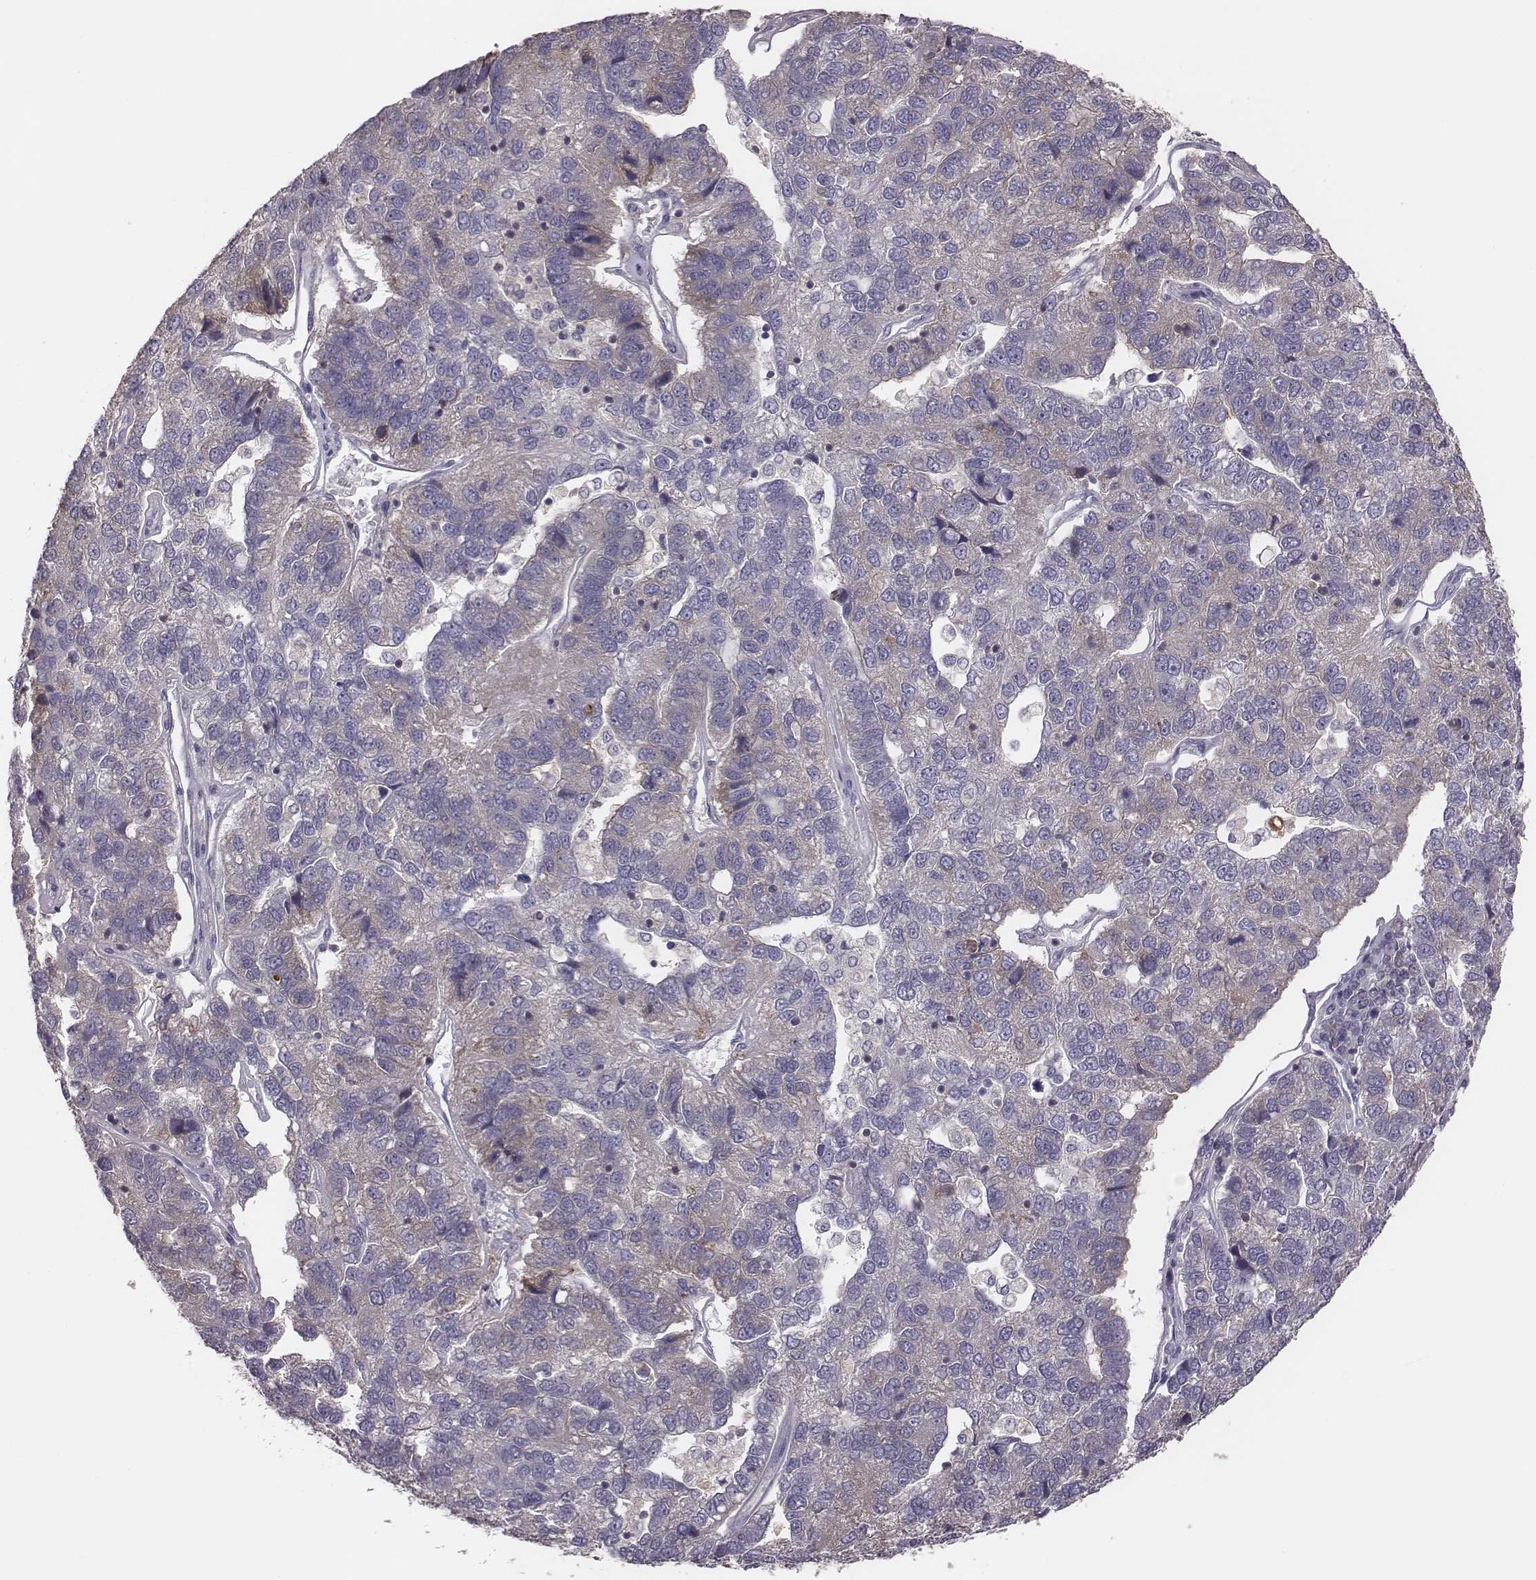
{"staining": {"intensity": "weak", "quantity": "<25%", "location": "cytoplasmic/membranous"}, "tissue": "pancreatic cancer", "cell_type": "Tumor cells", "image_type": "cancer", "snomed": [{"axis": "morphology", "description": "Adenocarcinoma, NOS"}, {"axis": "topography", "description": "Pancreas"}], "caption": "Immunohistochemistry (IHC) image of neoplastic tissue: human pancreatic adenocarcinoma stained with DAB demonstrates no significant protein positivity in tumor cells.", "gene": "CAD", "patient": {"sex": "female", "age": 61}}